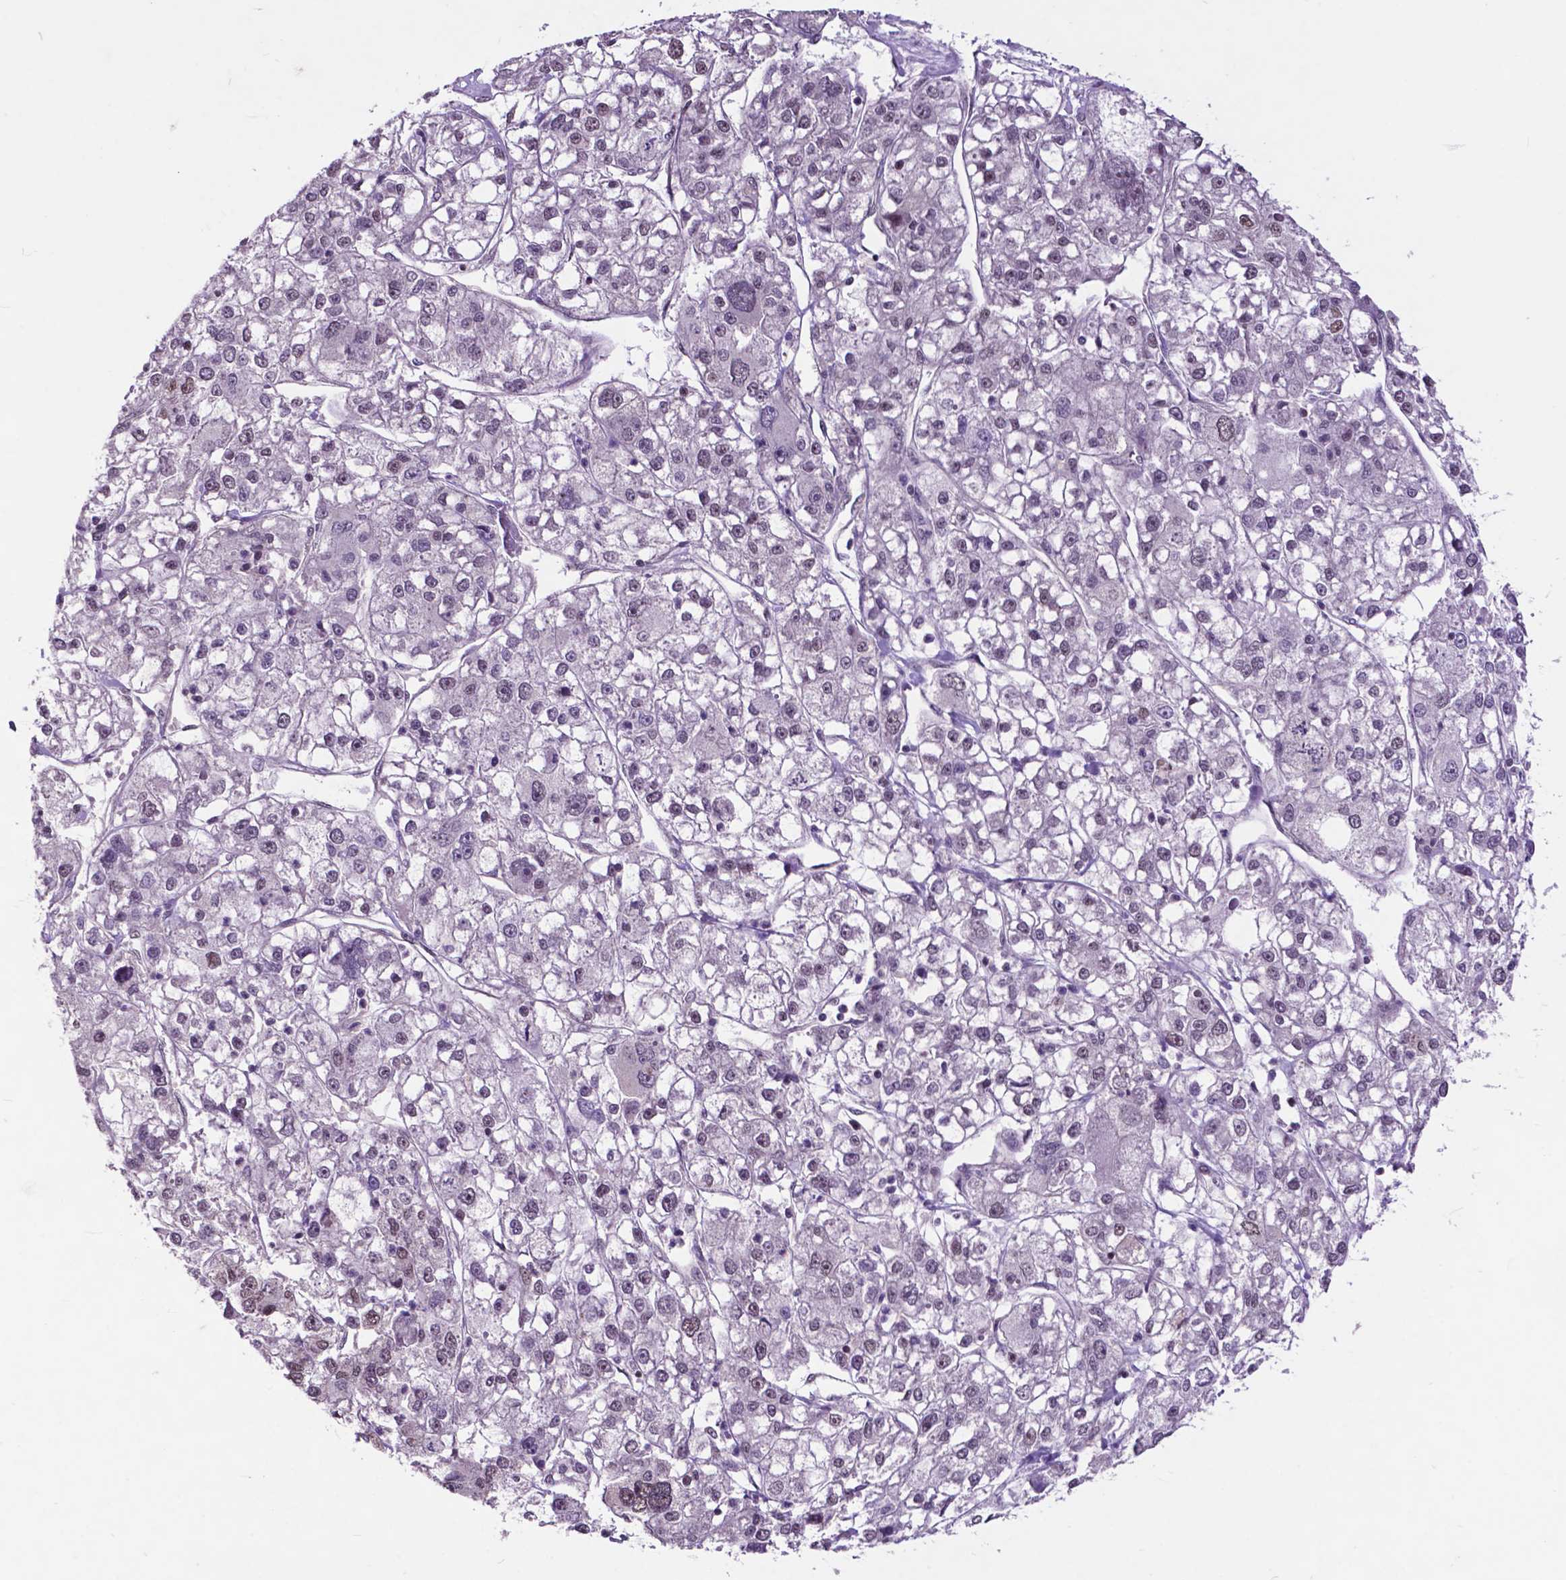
{"staining": {"intensity": "moderate", "quantity": "<25%", "location": "nuclear"}, "tissue": "liver cancer", "cell_type": "Tumor cells", "image_type": "cancer", "snomed": [{"axis": "morphology", "description": "Carcinoma, Hepatocellular, NOS"}, {"axis": "topography", "description": "Liver"}], "caption": "Protein expression analysis of liver hepatocellular carcinoma displays moderate nuclear expression in about <25% of tumor cells.", "gene": "FAF1", "patient": {"sex": "male", "age": 56}}